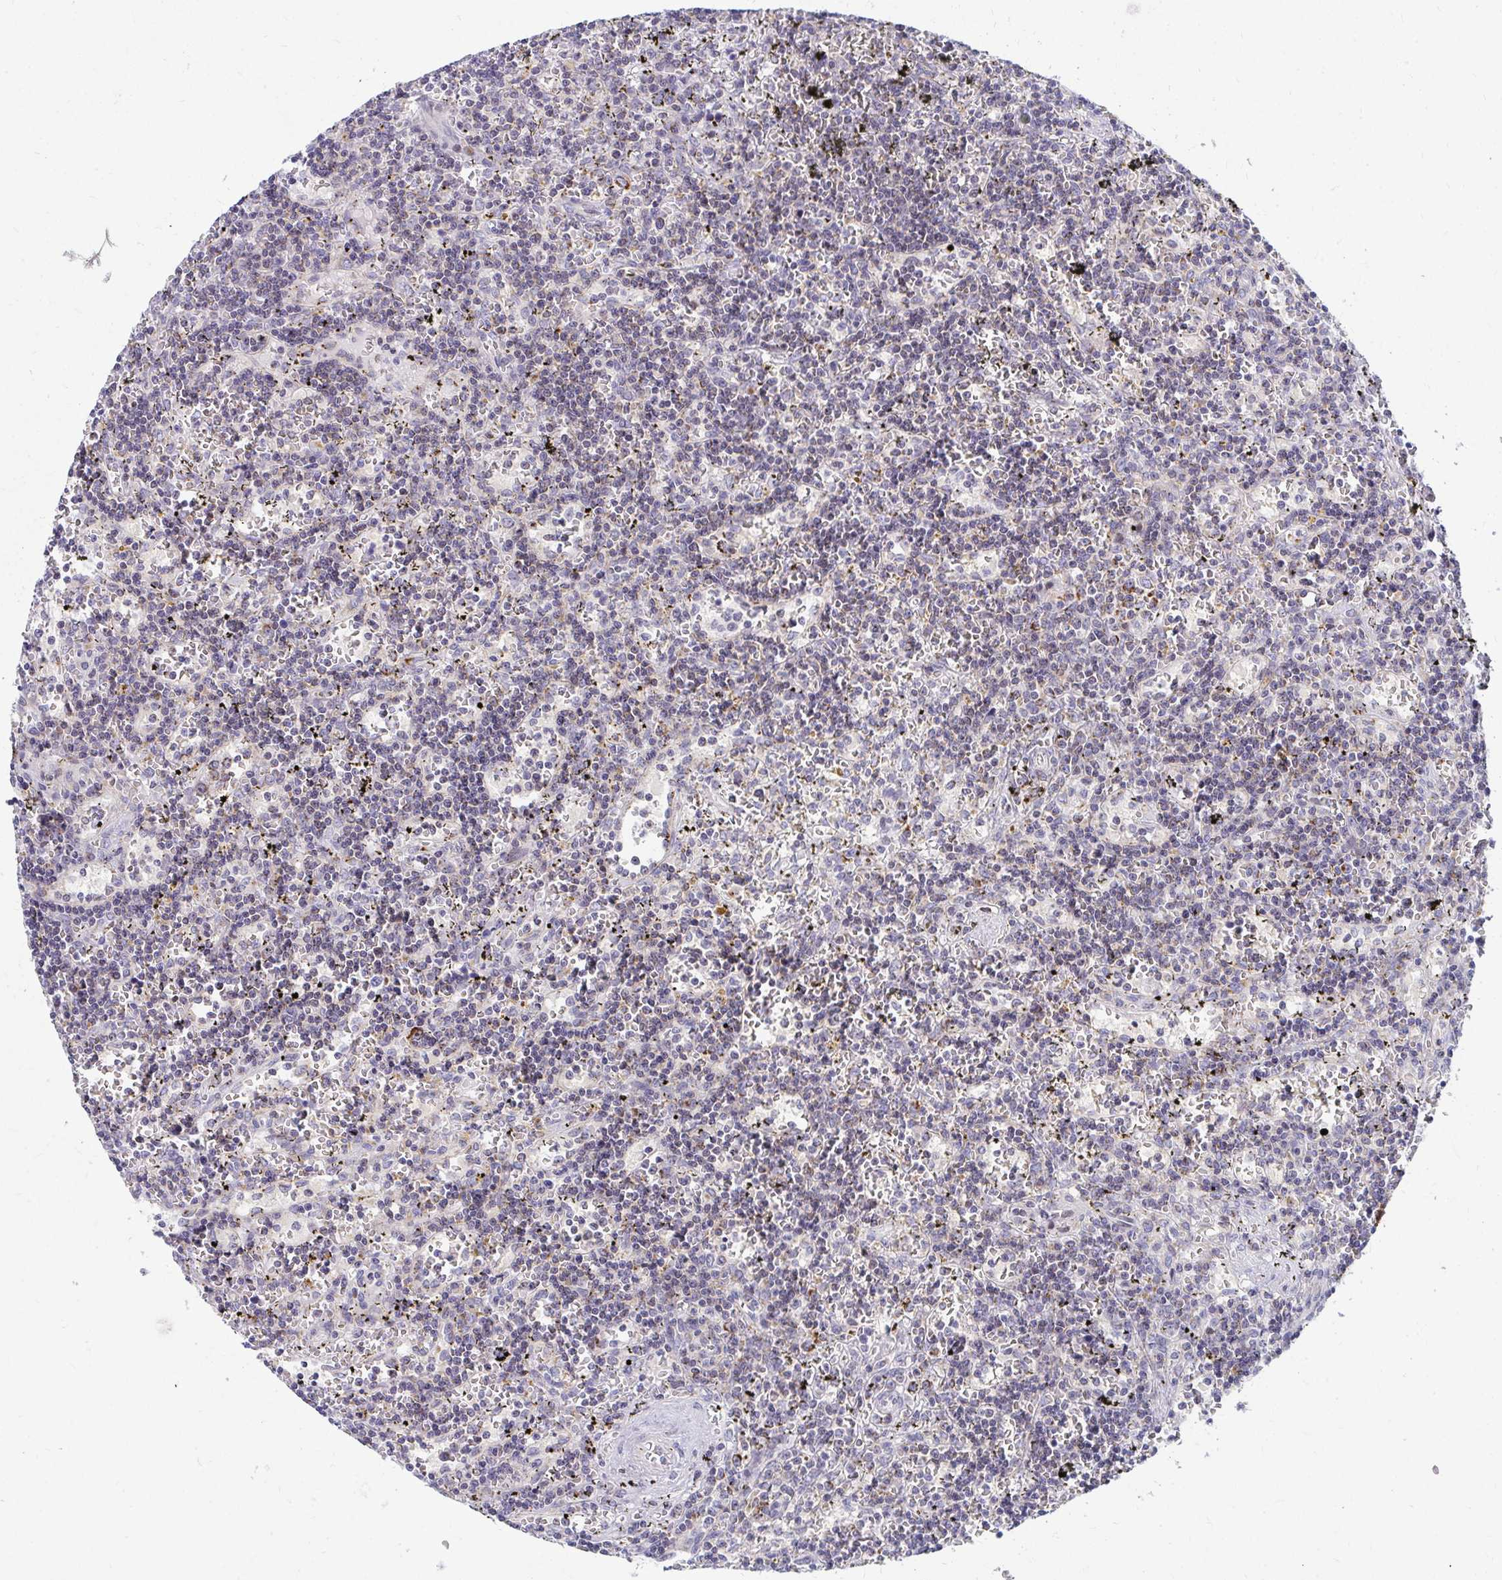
{"staining": {"intensity": "negative", "quantity": "none", "location": "none"}, "tissue": "lymphoma", "cell_type": "Tumor cells", "image_type": "cancer", "snomed": [{"axis": "morphology", "description": "Malignant lymphoma, non-Hodgkin's type, Low grade"}, {"axis": "topography", "description": "Spleen"}], "caption": "Malignant lymphoma, non-Hodgkin's type (low-grade) stained for a protein using immunohistochemistry demonstrates no expression tumor cells.", "gene": "EXOC5", "patient": {"sex": "male", "age": 60}}